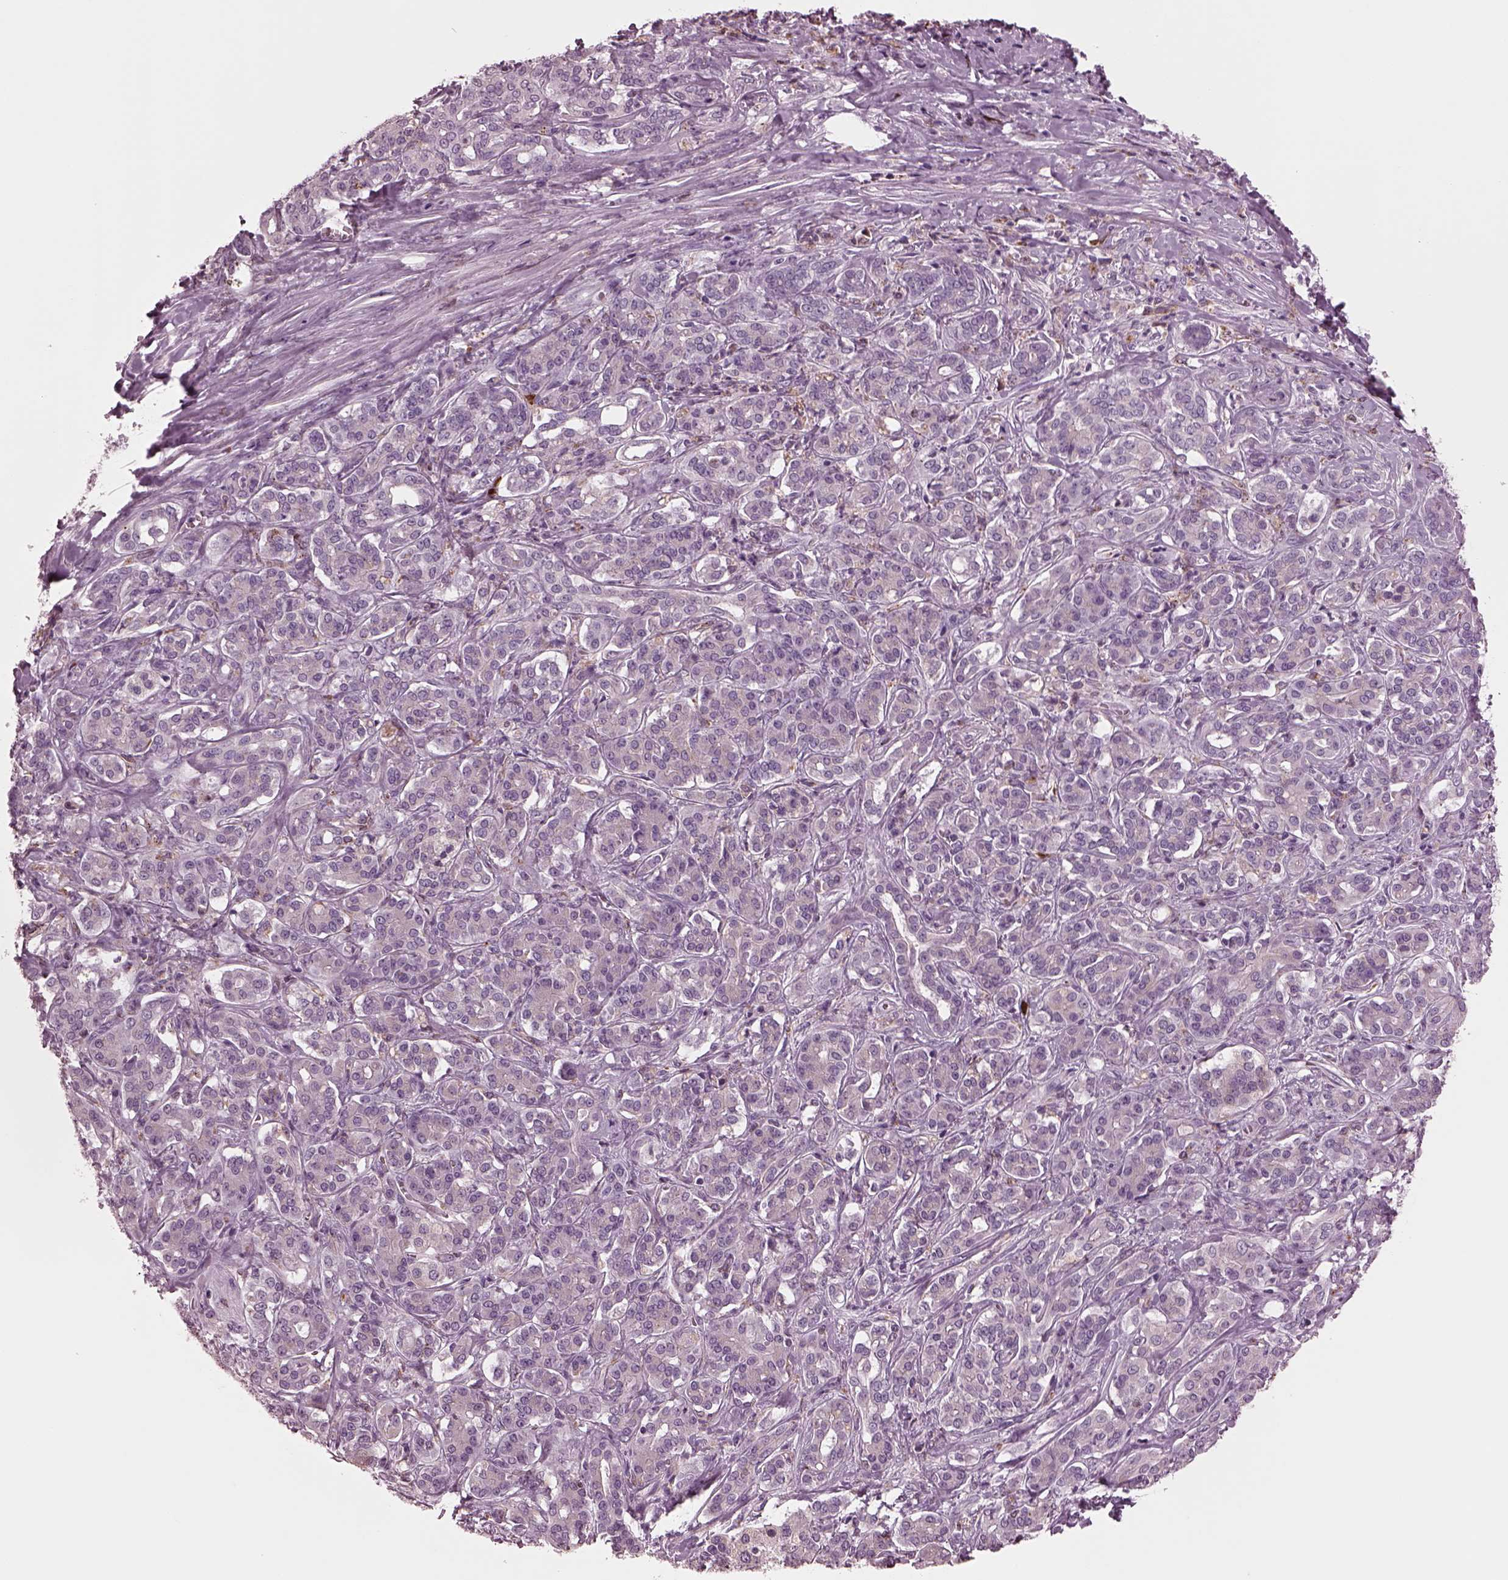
{"staining": {"intensity": "negative", "quantity": "none", "location": "none"}, "tissue": "pancreatic cancer", "cell_type": "Tumor cells", "image_type": "cancer", "snomed": [{"axis": "morphology", "description": "Normal tissue, NOS"}, {"axis": "morphology", "description": "Inflammation, NOS"}, {"axis": "morphology", "description": "Adenocarcinoma, NOS"}, {"axis": "topography", "description": "Pancreas"}], "caption": "A high-resolution photomicrograph shows immunohistochemistry (IHC) staining of pancreatic adenocarcinoma, which shows no significant staining in tumor cells.", "gene": "SLAMF8", "patient": {"sex": "male", "age": 57}}